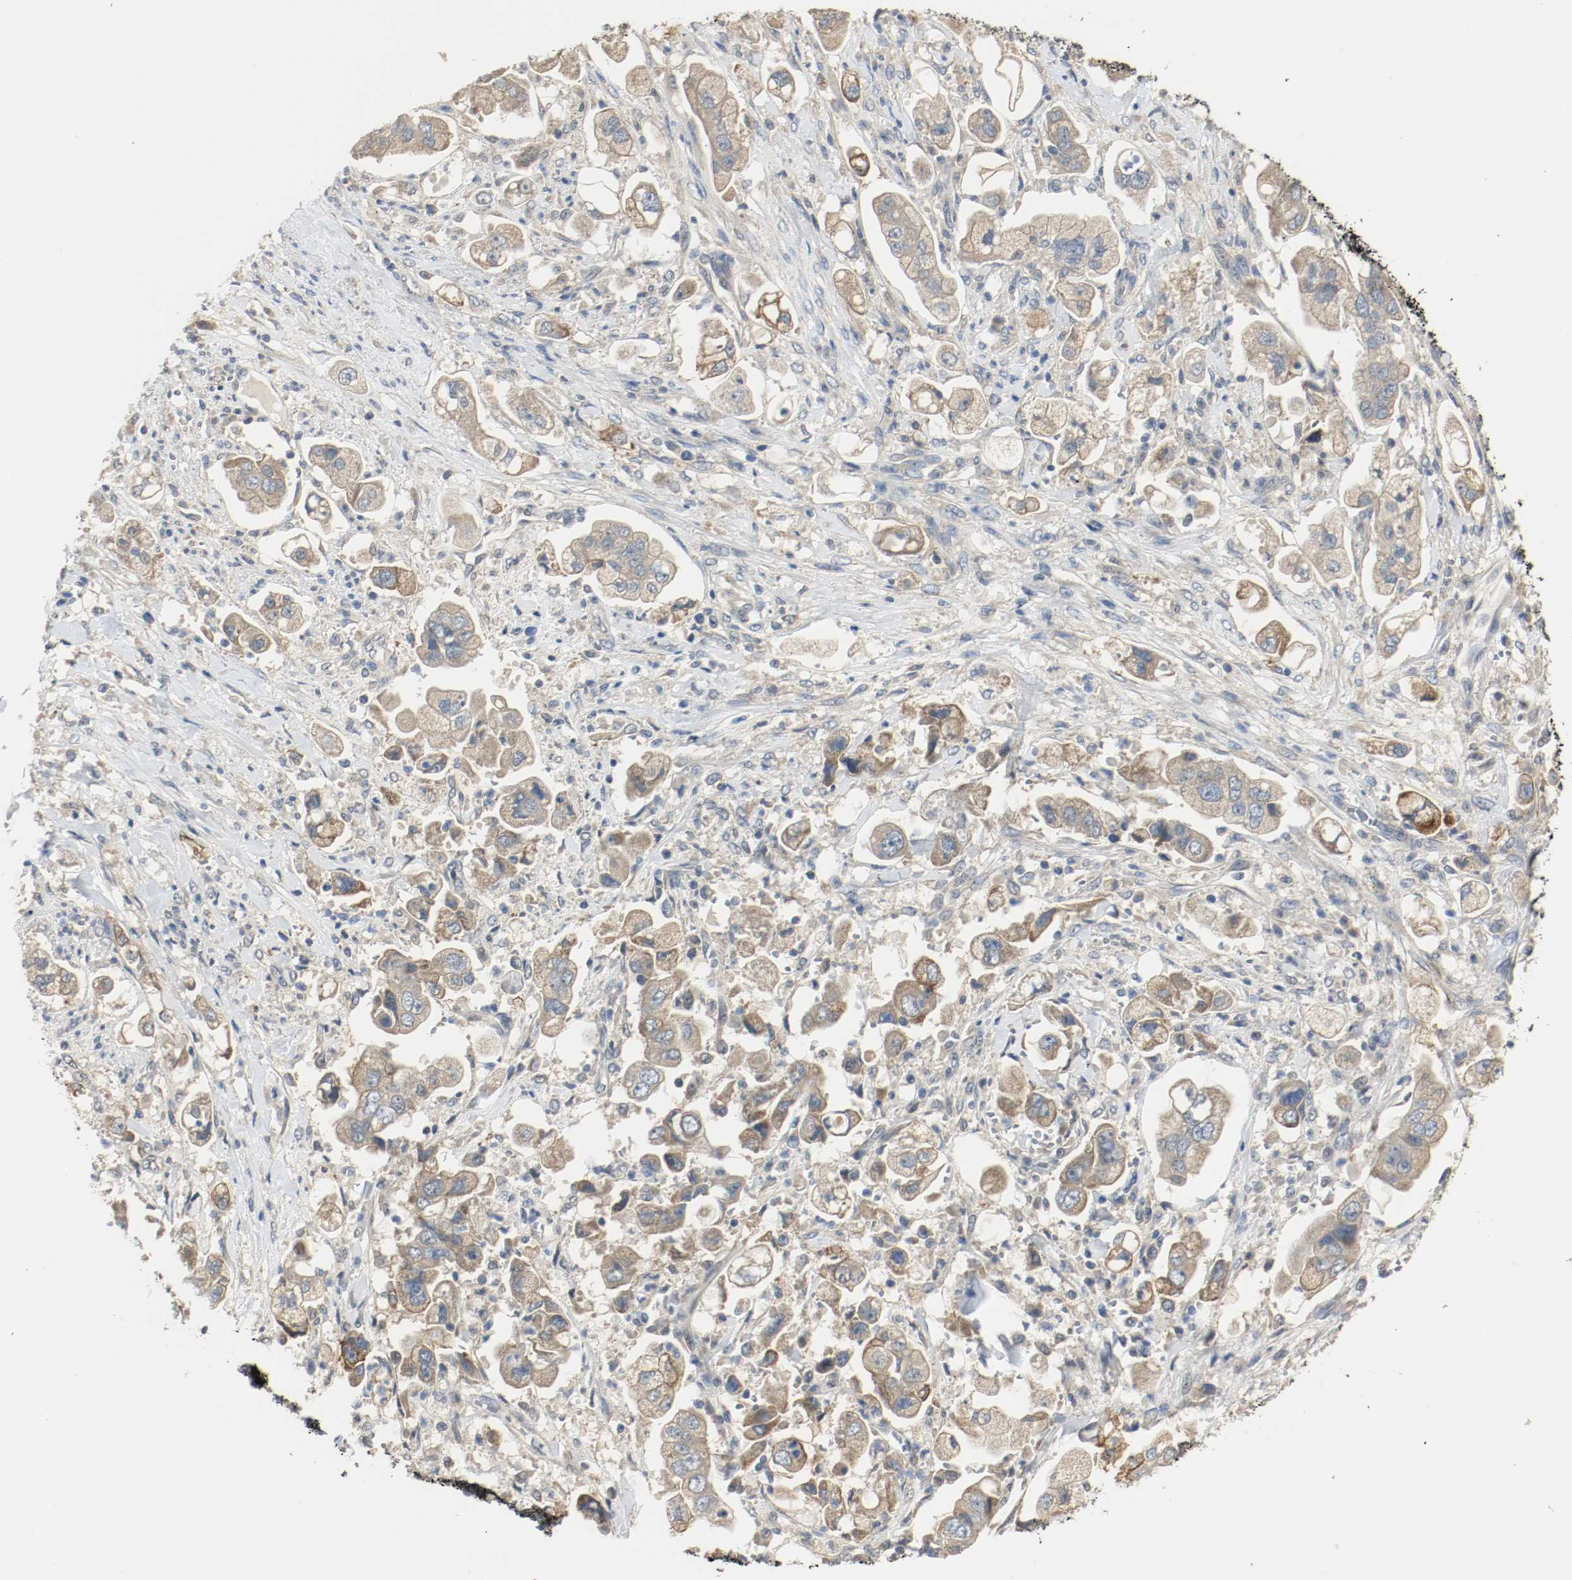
{"staining": {"intensity": "moderate", "quantity": ">75%", "location": "cytoplasmic/membranous"}, "tissue": "stomach cancer", "cell_type": "Tumor cells", "image_type": "cancer", "snomed": [{"axis": "morphology", "description": "Adenocarcinoma, NOS"}, {"axis": "topography", "description": "Stomach"}], "caption": "The histopathology image shows a brown stain indicating the presence of a protein in the cytoplasmic/membranous of tumor cells in stomach cancer. The staining is performed using DAB brown chromogen to label protein expression. The nuclei are counter-stained blue using hematoxylin.", "gene": "MELTF", "patient": {"sex": "male", "age": 62}}